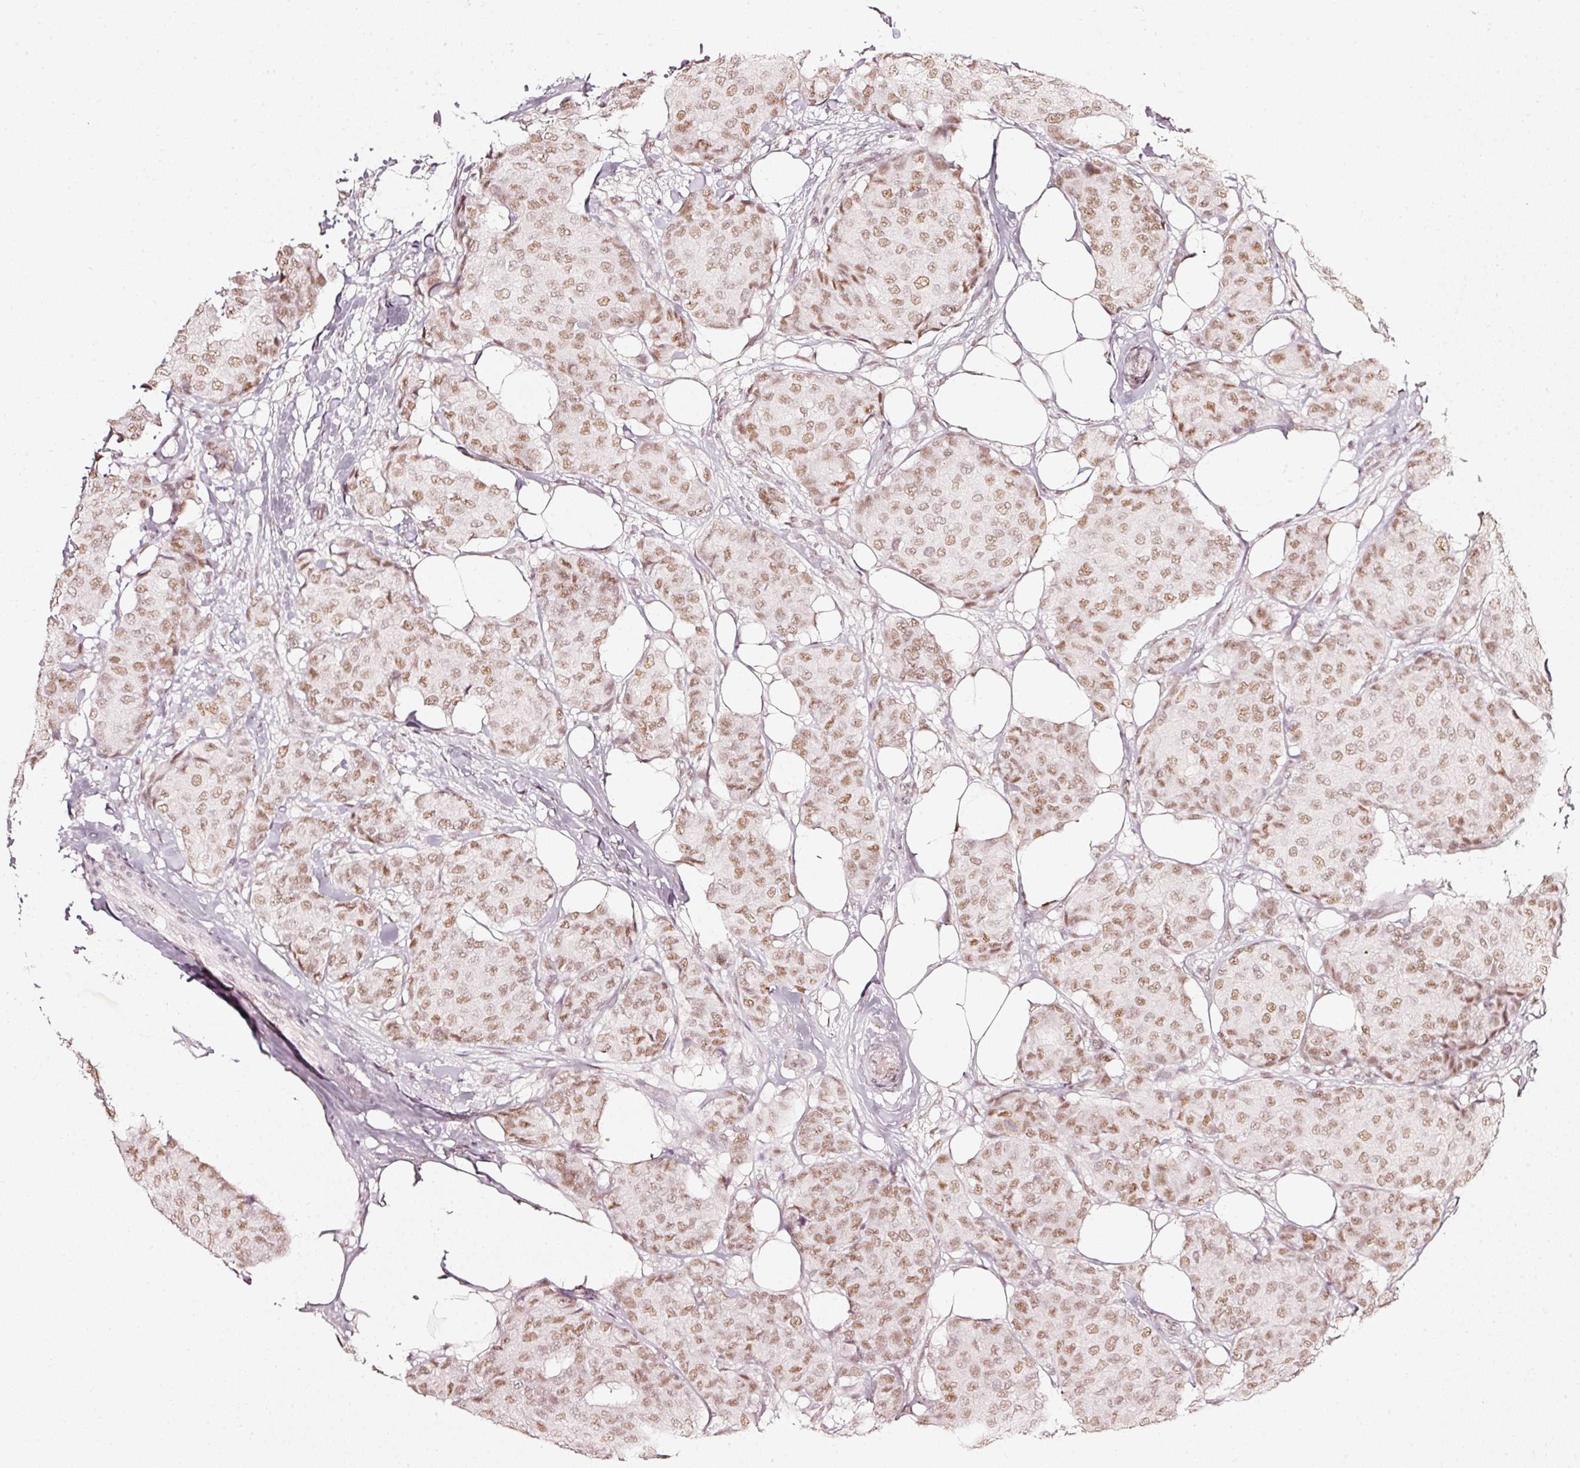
{"staining": {"intensity": "moderate", "quantity": ">75%", "location": "nuclear"}, "tissue": "breast cancer", "cell_type": "Tumor cells", "image_type": "cancer", "snomed": [{"axis": "morphology", "description": "Duct carcinoma"}, {"axis": "topography", "description": "Breast"}], "caption": "A micrograph of breast cancer (intraductal carcinoma) stained for a protein demonstrates moderate nuclear brown staining in tumor cells.", "gene": "PPP1R10", "patient": {"sex": "female", "age": 75}}